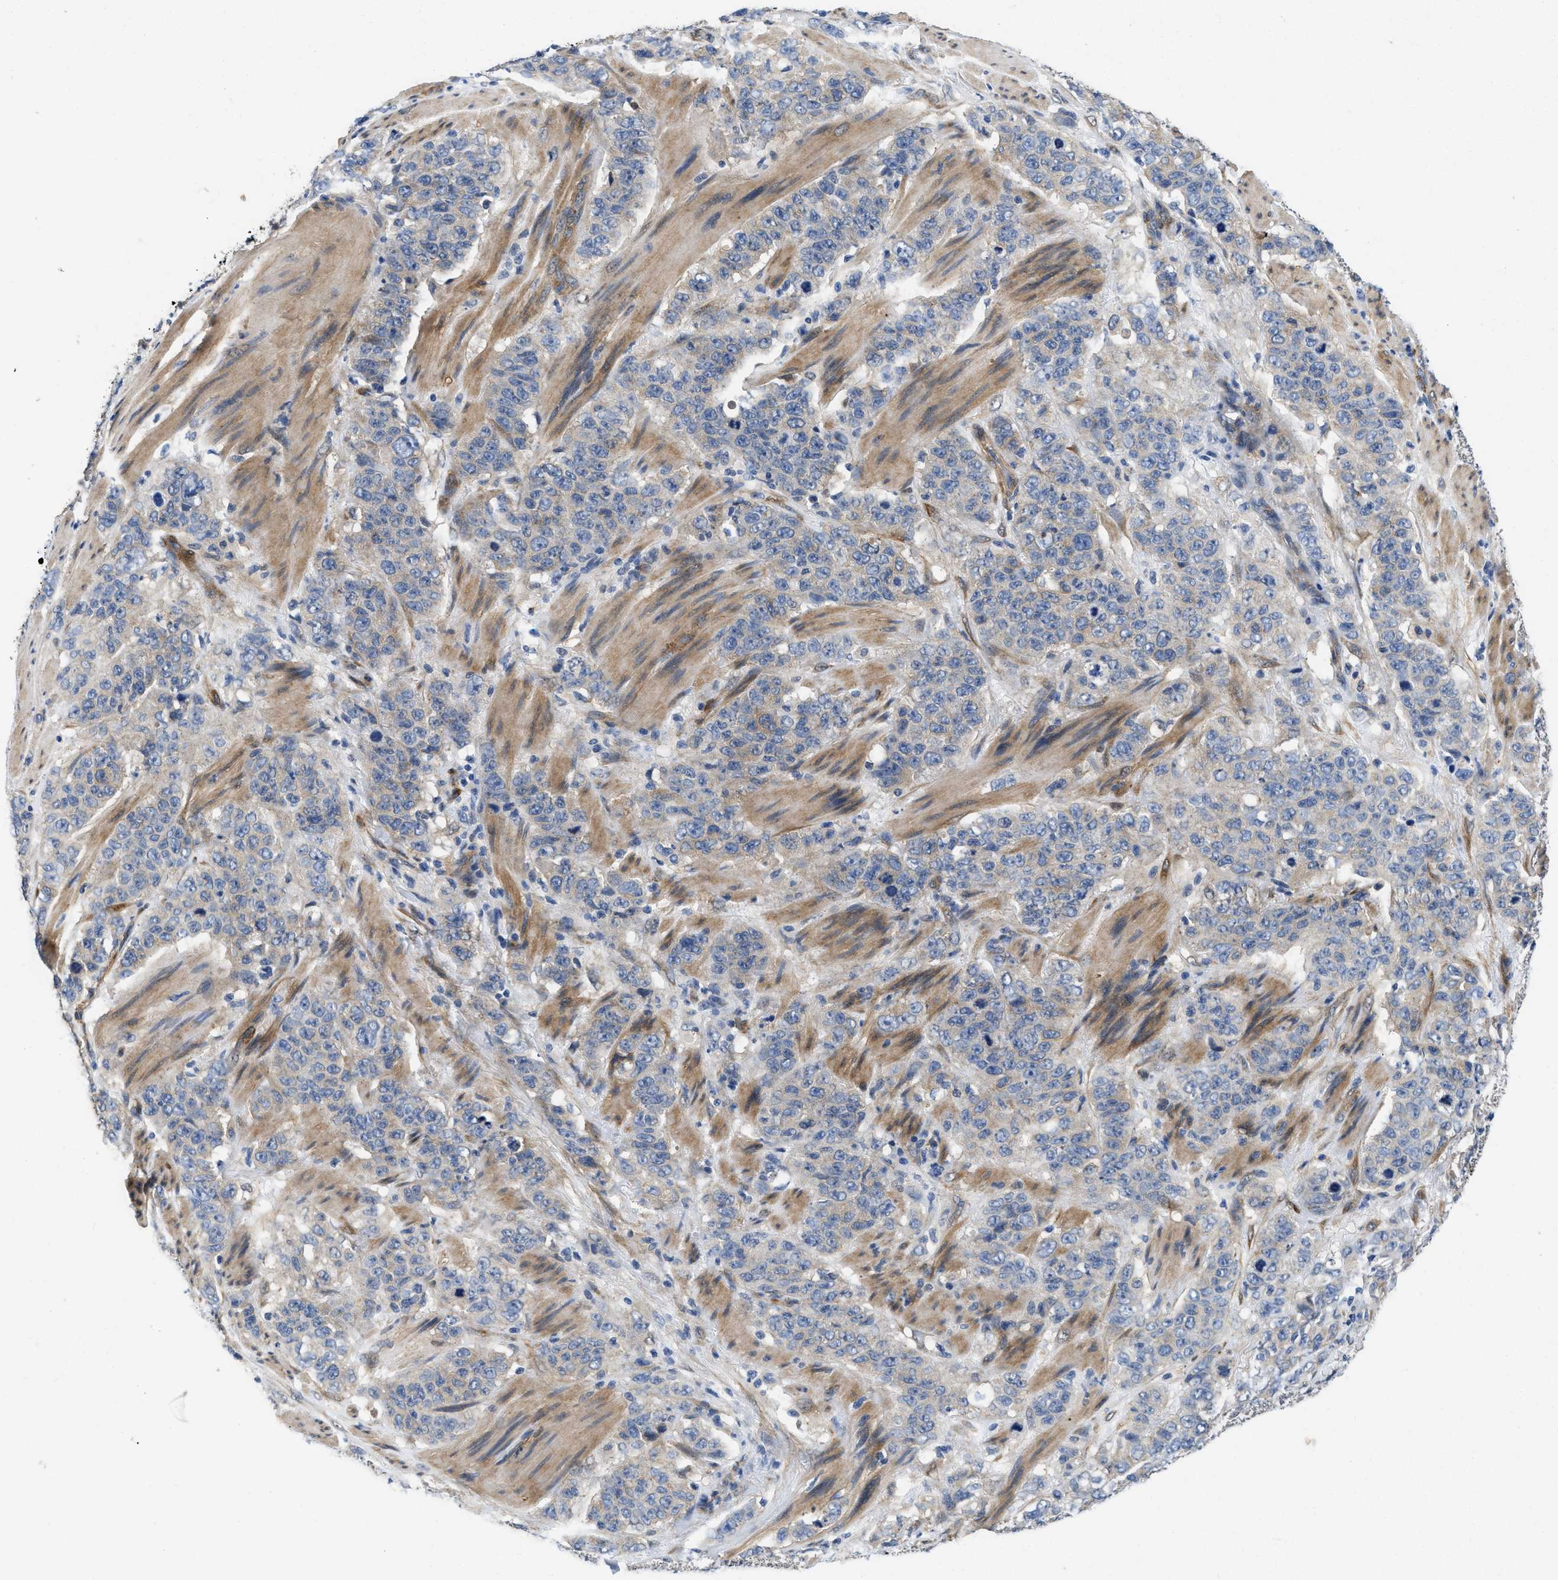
{"staining": {"intensity": "weak", "quantity": "<25%", "location": "cytoplasmic/membranous"}, "tissue": "stomach cancer", "cell_type": "Tumor cells", "image_type": "cancer", "snomed": [{"axis": "morphology", "description": "Adenocarcinoma, NOS"}, {"axis": "topography", "description": "Stomach"}], "caption": "Tumor cells show no significant protein expression in adenocarcinoma (stomach). Nuclei are stained in blue.", "gene": "RAPH1", "patient": {"sex": "male", "age": 48}}